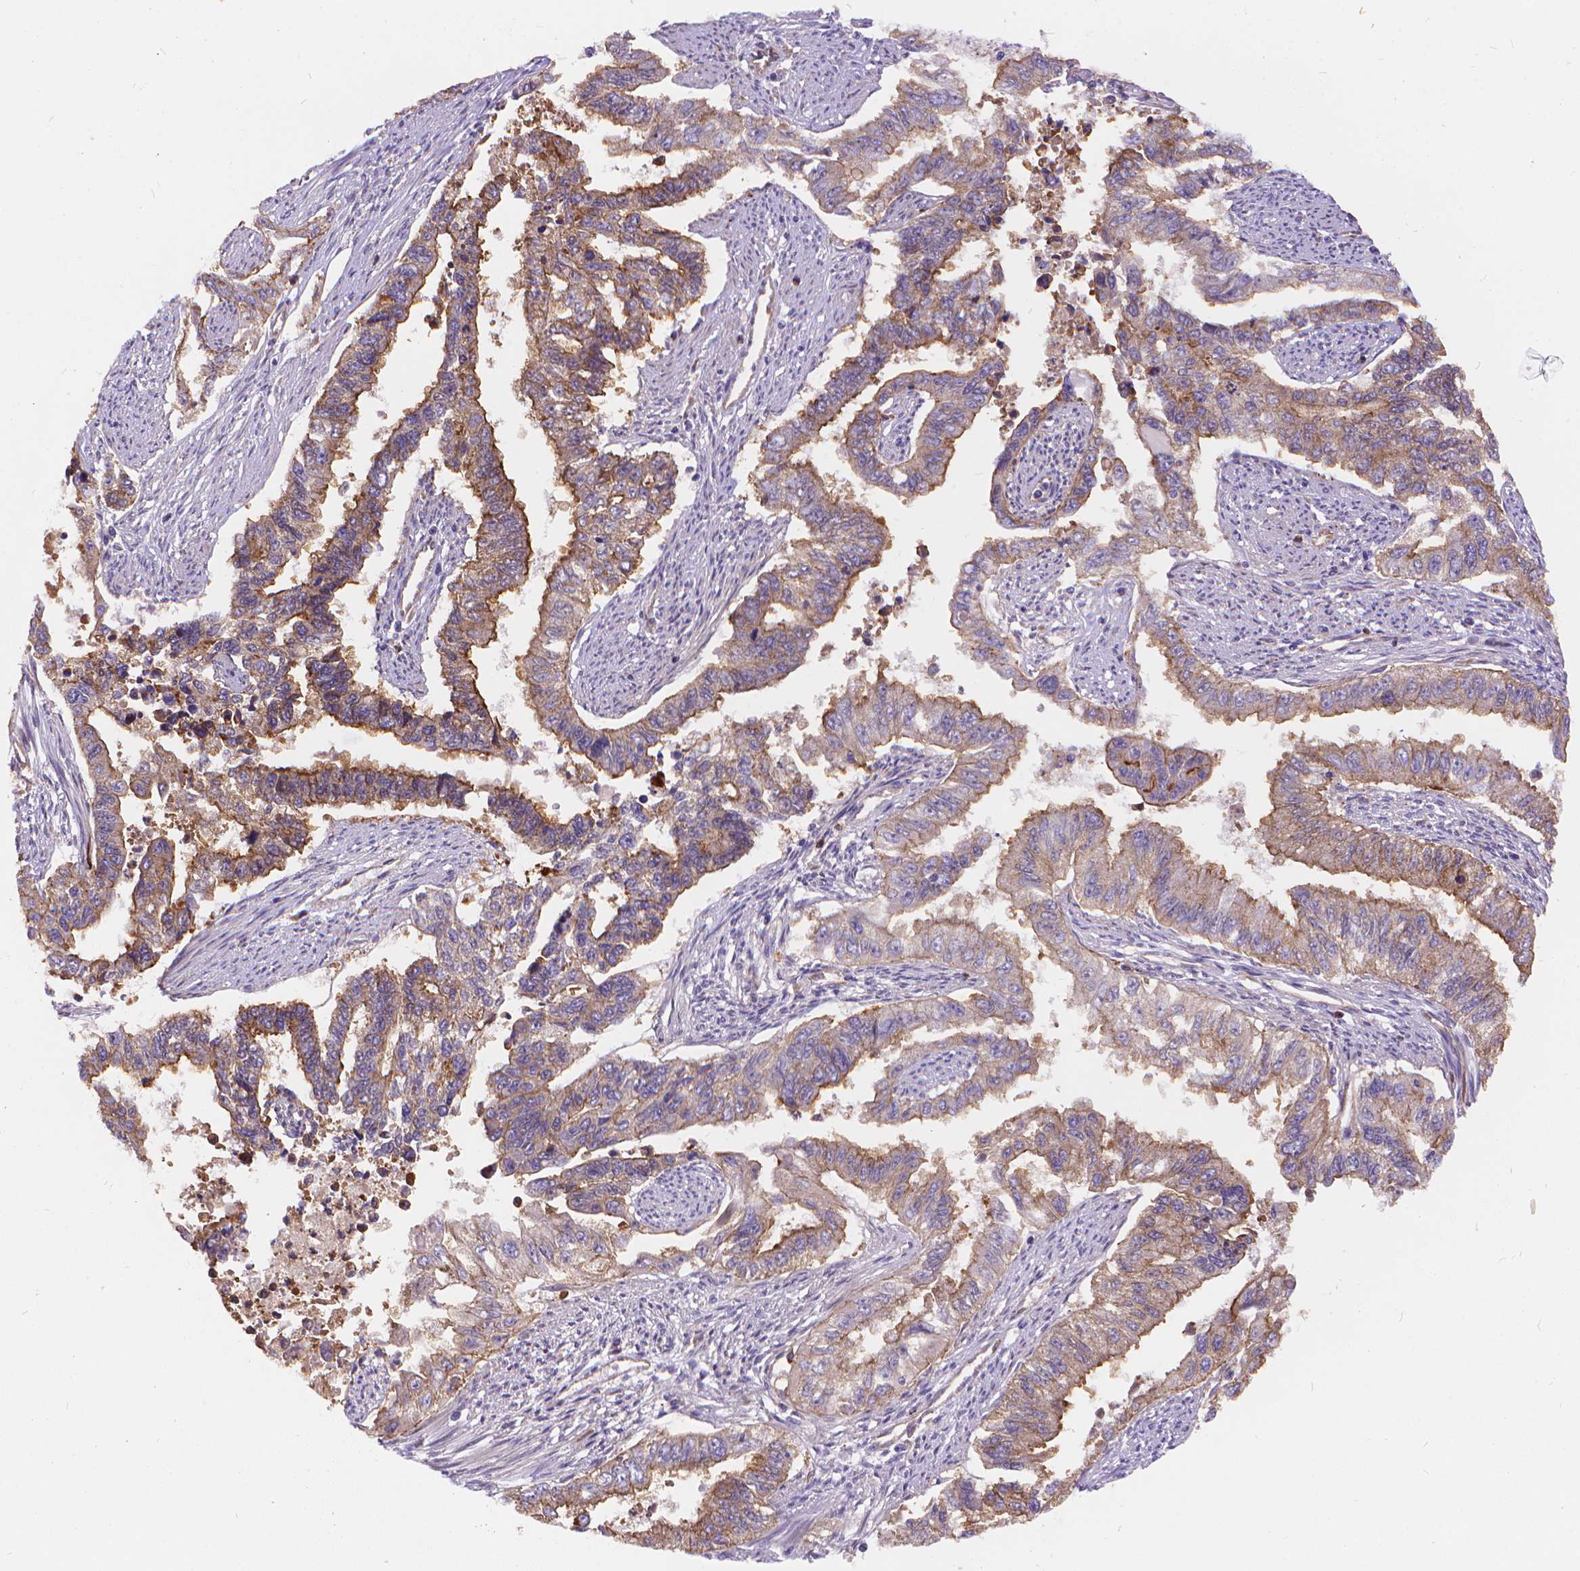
{"staining": {"intensity": "moderate", "quantity": "<25%", "location": "cytoplasmic/membranous"}, "tissue": "endometrial cancer", "cell_type": "Tumor cells", "image_type": "cancer", "snomed": [{"axis": "morphology", "description": "Adenocarcinoma, NOS"}, {"axis": "topography", "description": "Uterus"}], "caption": "There is low levels of moderate cytoplasmic/membranous staining in tumor cells of adenocarcinoma (endometrial), as demonstrated by immunohistochemical staining (brown color).", "gene": "ARAP1", "patient": {"sex": "female", "age": 59}}